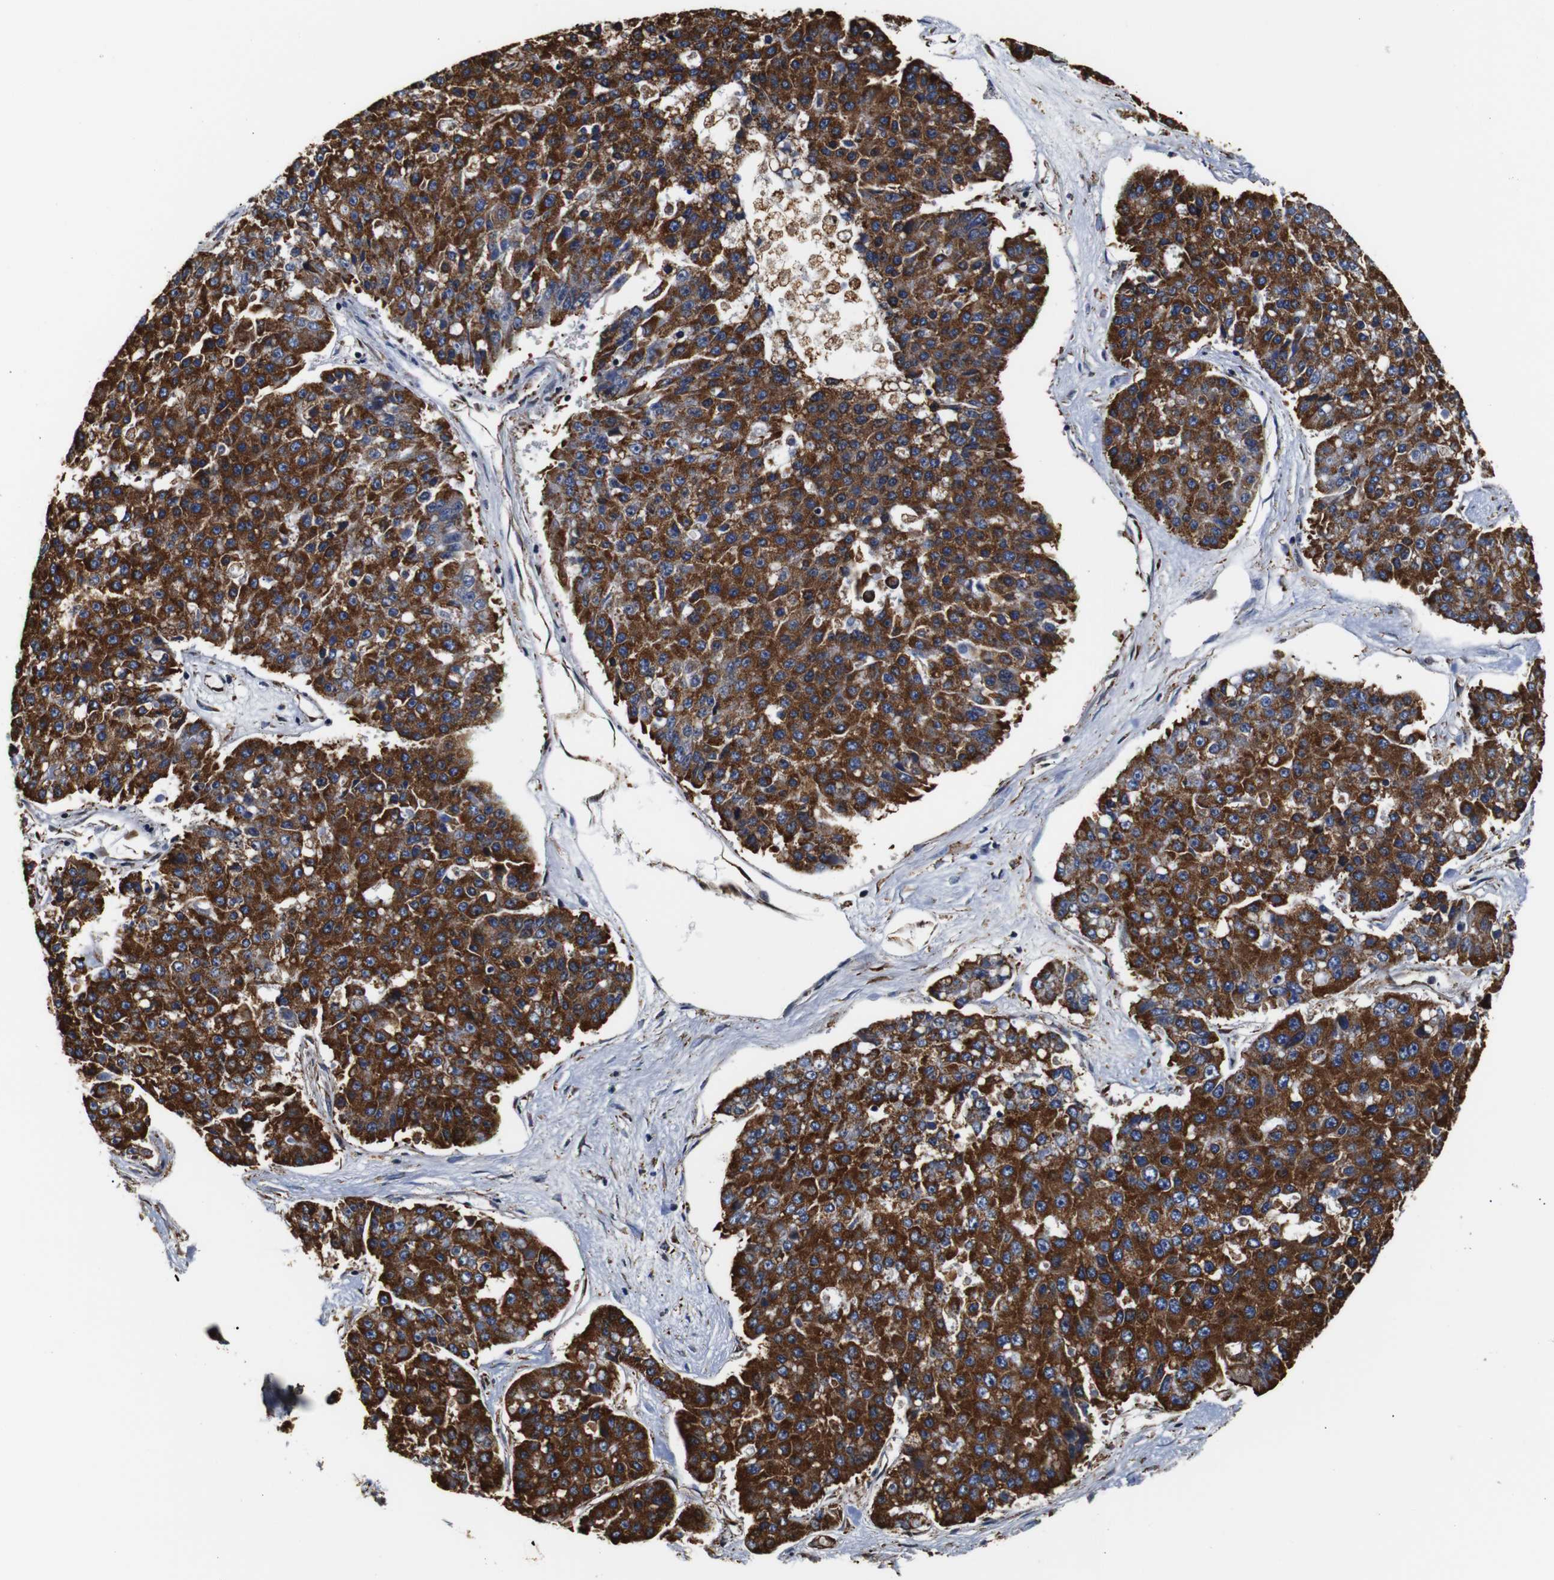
{"staining": {"intensity": "strong", "quantity": ">75%", "location": "cytoplasmic/membranous"}, "tissue": "pancreatic cancer", "cell_type": "Tumor cells", "image_type": "cancer", "snomed": [{"axis": "morphology", "description": "Adenocarcinoma, NOS"}, {"axis": "topography", "description": "Pancreas"}], "caption": "Protein positivity by immunohistochemistry (IHC) exhibits strong cytoplasmic/membranous expression in about >75% of tumor cells in pancreatic cancer (adenocarcinoma).", "gene": "HHIP", "patient": {"sex": "male", "age": 50}}